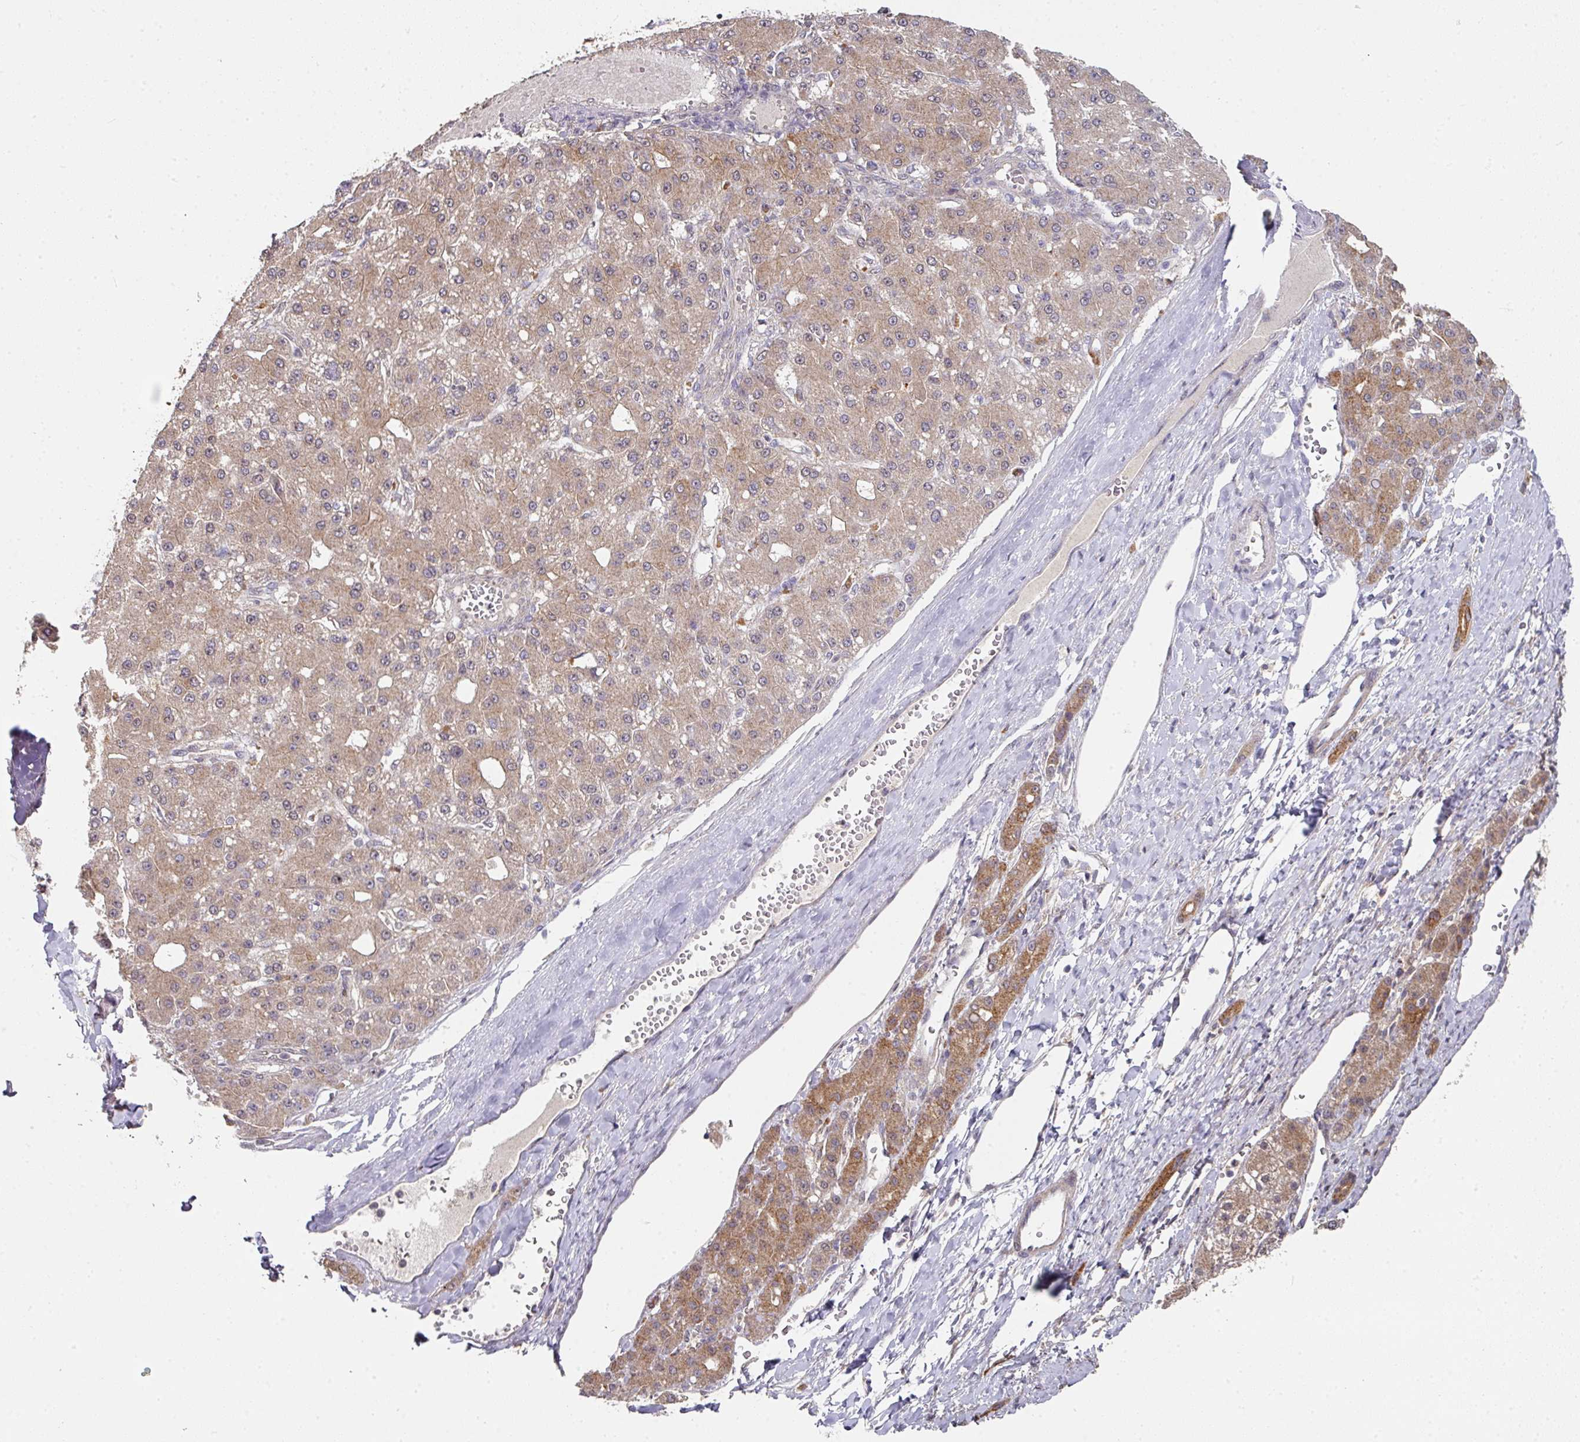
{"staining": {"intensity": "moderate", "quantity": "25%-75%", "location": "cytoplasmic/membranous"}, "tissue": "liver cancer", "cell_type": "Tumor cells", "image_type": "cancer", "snomed": [{"axis": "morphology", "description": "Carcinoma, Hepatocellular, NOS"}, {"axis": "topography", "description": "Liver"}], "caption": "This is a histology image of IHC staining of liver cancer (hepatocellular carcinoma), which shows moderate staining in the cytoplasmic/membranous of tumor cells.", "gene": "EXTL3", "patient": {"sex": "male", "age": 67}}